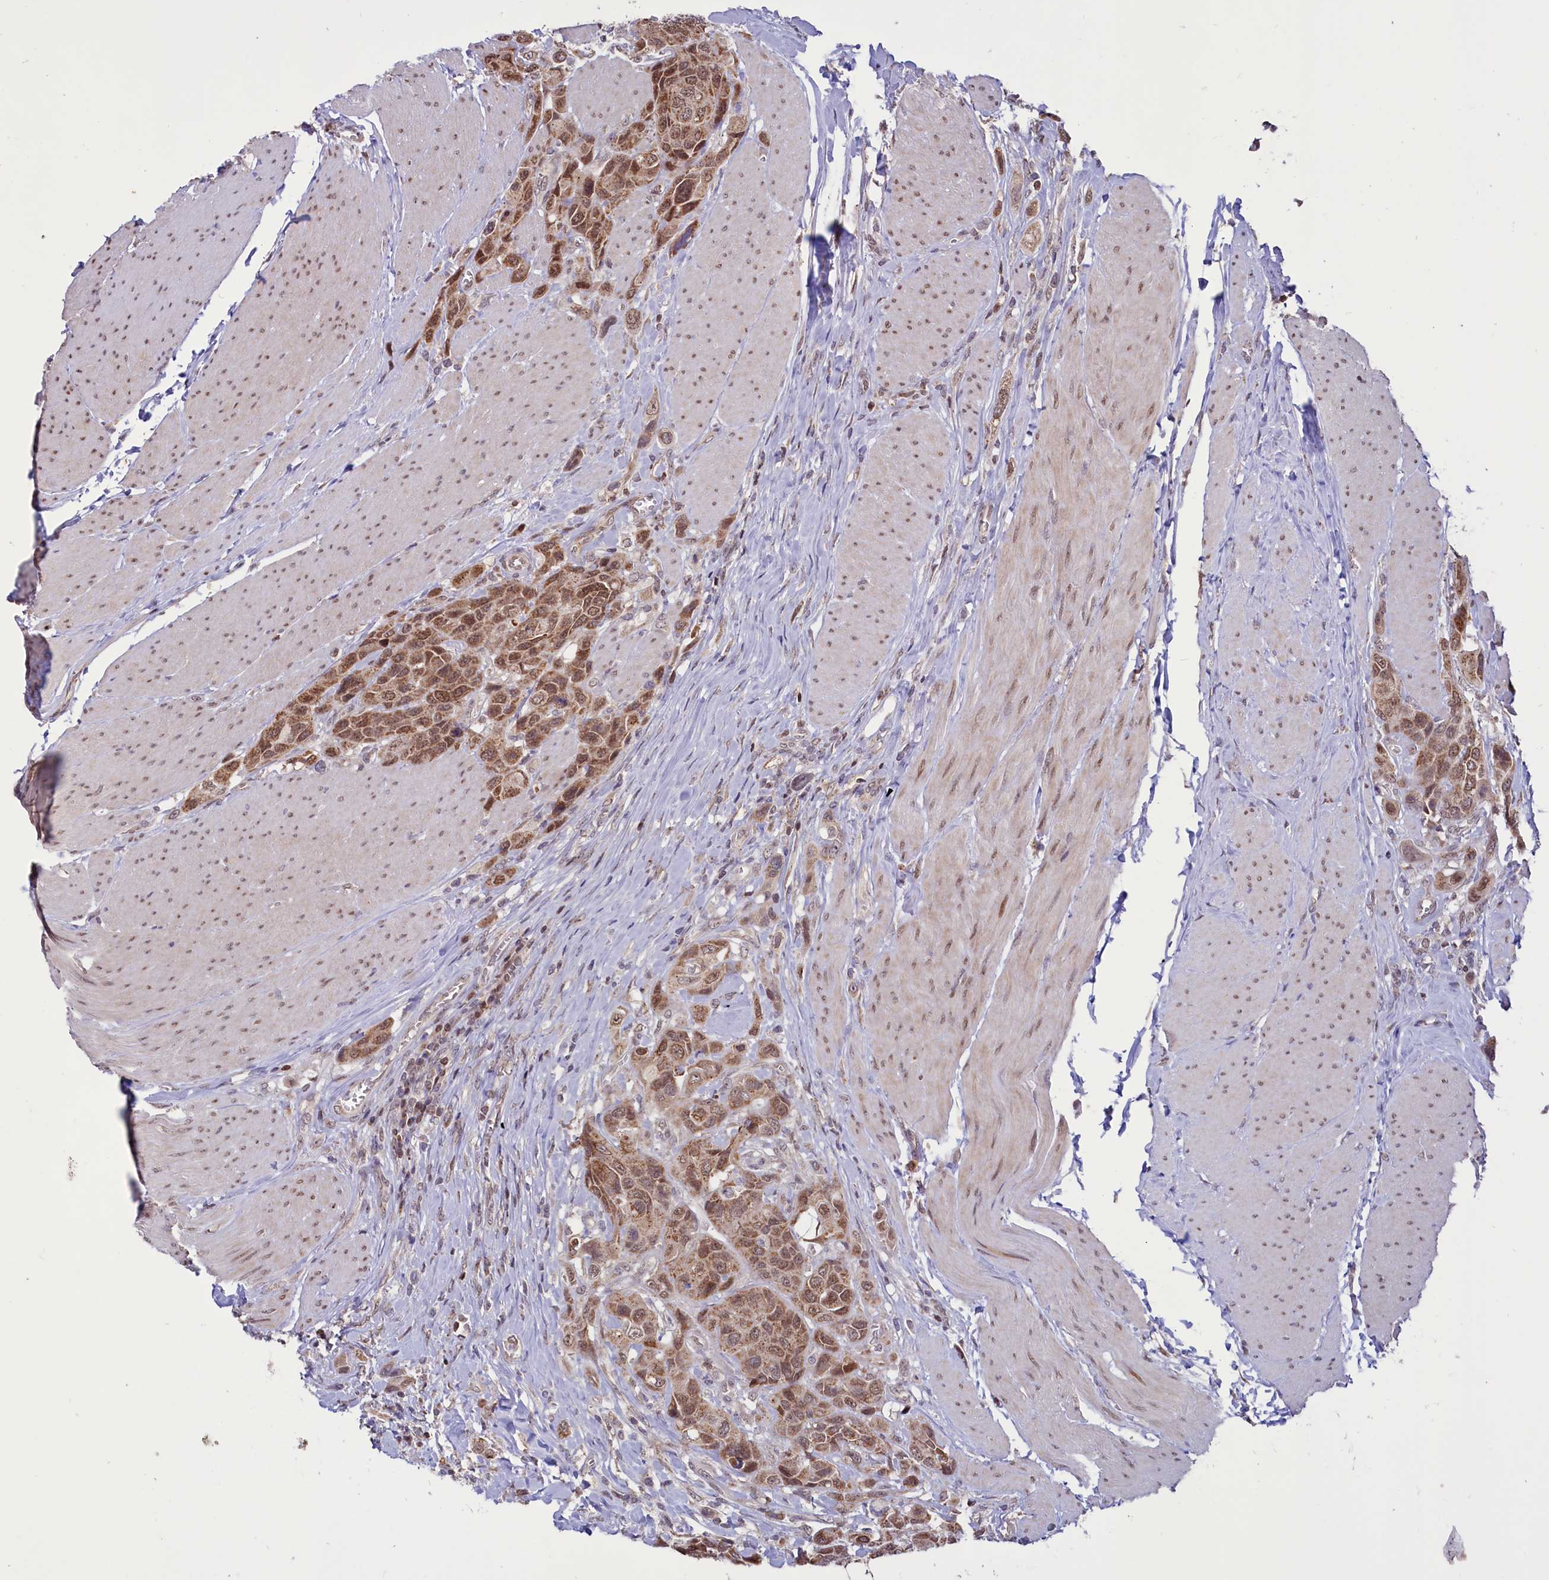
{"staining": {"intensity": "moderate", "quantity": ">75%", "location": "cytoplasmic/membranous,nuclear"}, "tissue": "urothelial cancer", "cell_type": "Tumor cells", "image_type": "cancer", "snomed": [{"axis": "morphology", "description": "Urothelial carcinoma, High grade"}, {"axis": "topography", "description": "Urinary bladder"}], "caption": "Immunohistochemical staining of urothelial carcinoma (high-grade) demonstrates moderate cytoplasmic/membranous and nuclear protein expression in about >75% of tumor cells.", "gene": "PHC3", "patient": {"sex": "male", "age": 50}}